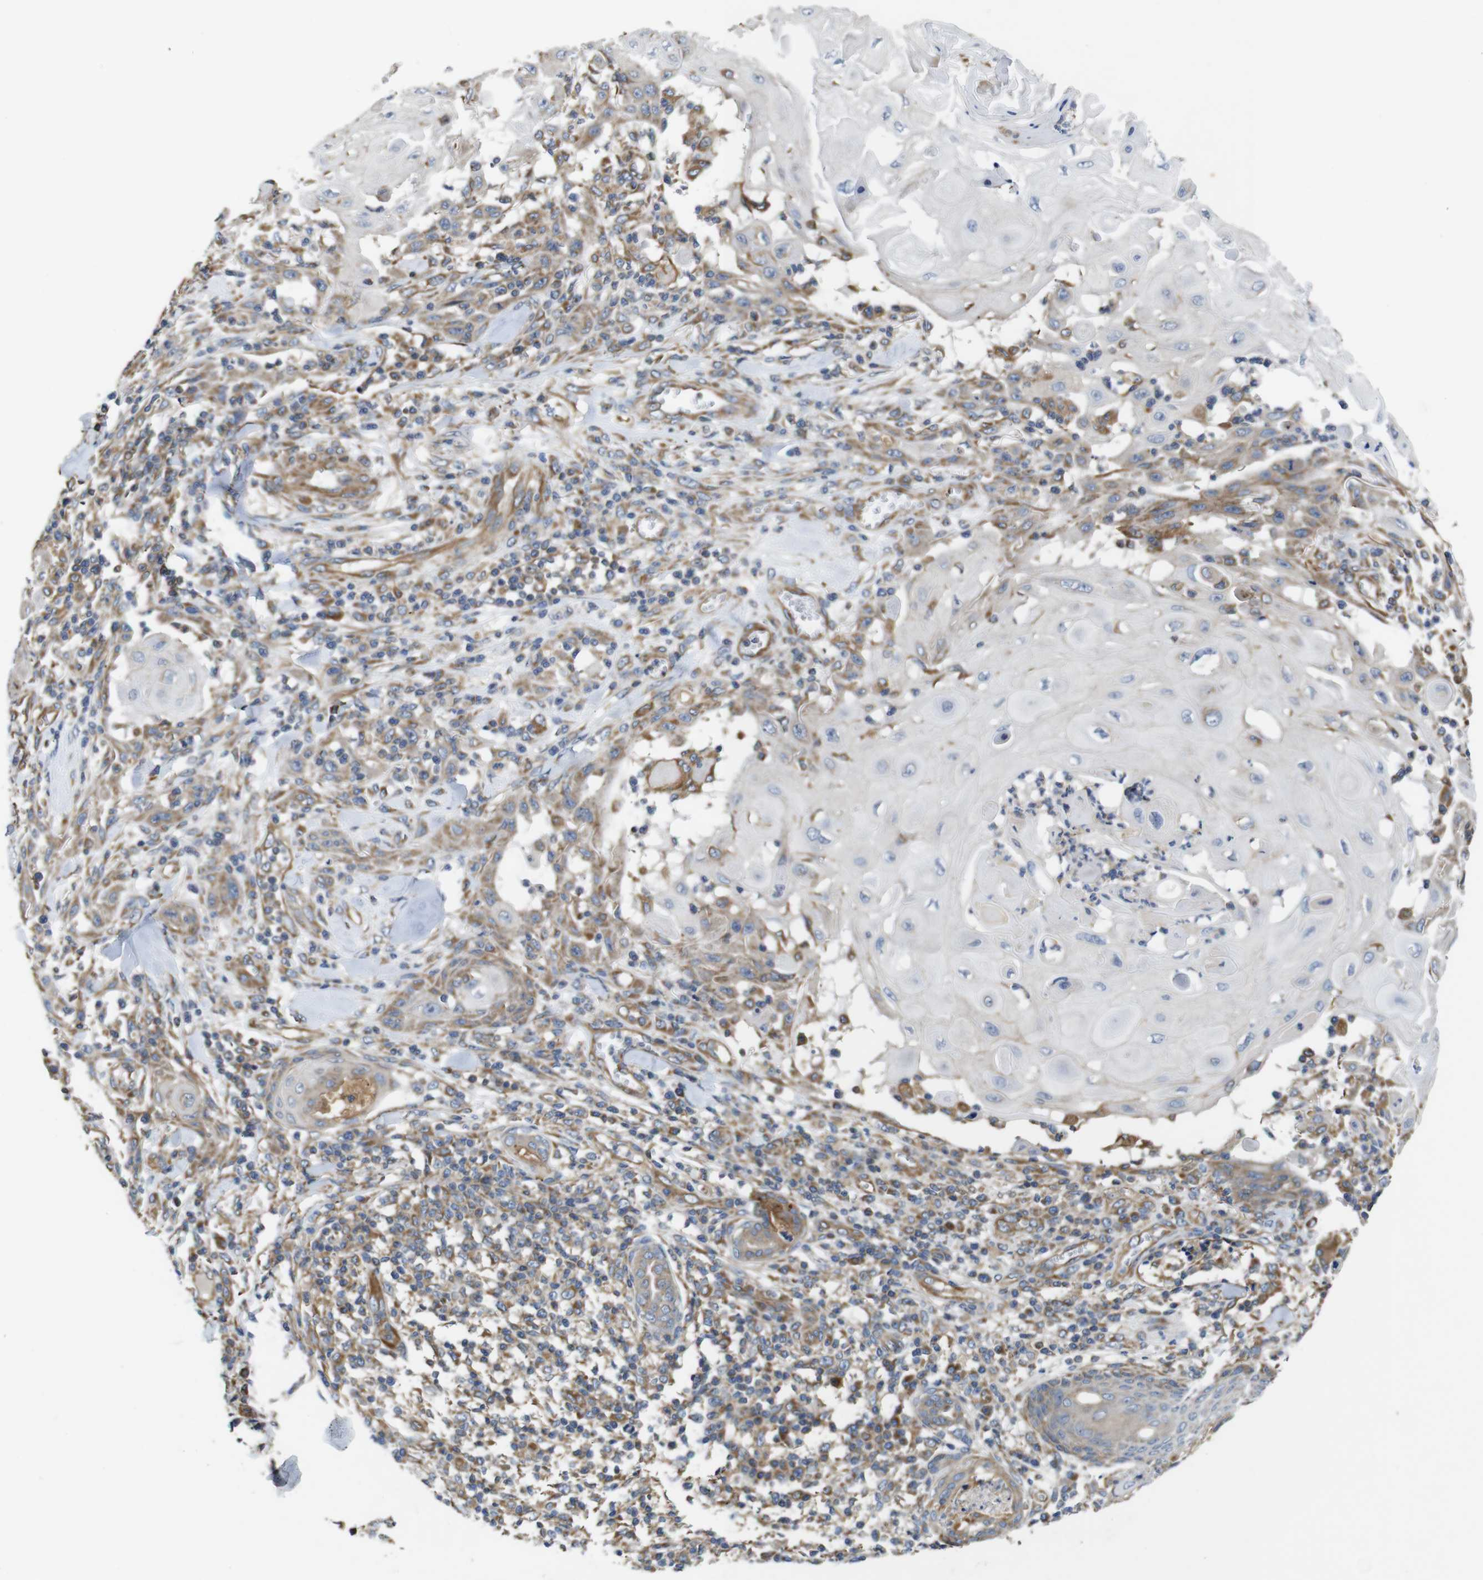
{"staining": {"intensity": "weak", "quantity": "25%-75%", "location": "cytoplasmic/membranous"}, "tissue": "skin cancer", "cell_type": "Tumor cells", "image_type": "cancer", "snomed": [{"axis": "morphology", "description": "Squamous cell carcinoma, NOS"}, {"axis": "topography", "description": "Skin"}], "caption": "Protein positivity by IHC displays weak cytoplasmic/membranous expression in about 25%-75% of tumor cells in skin cancer.", "gene": "POMK", "patient": {"sex": "male", "age": 24}}